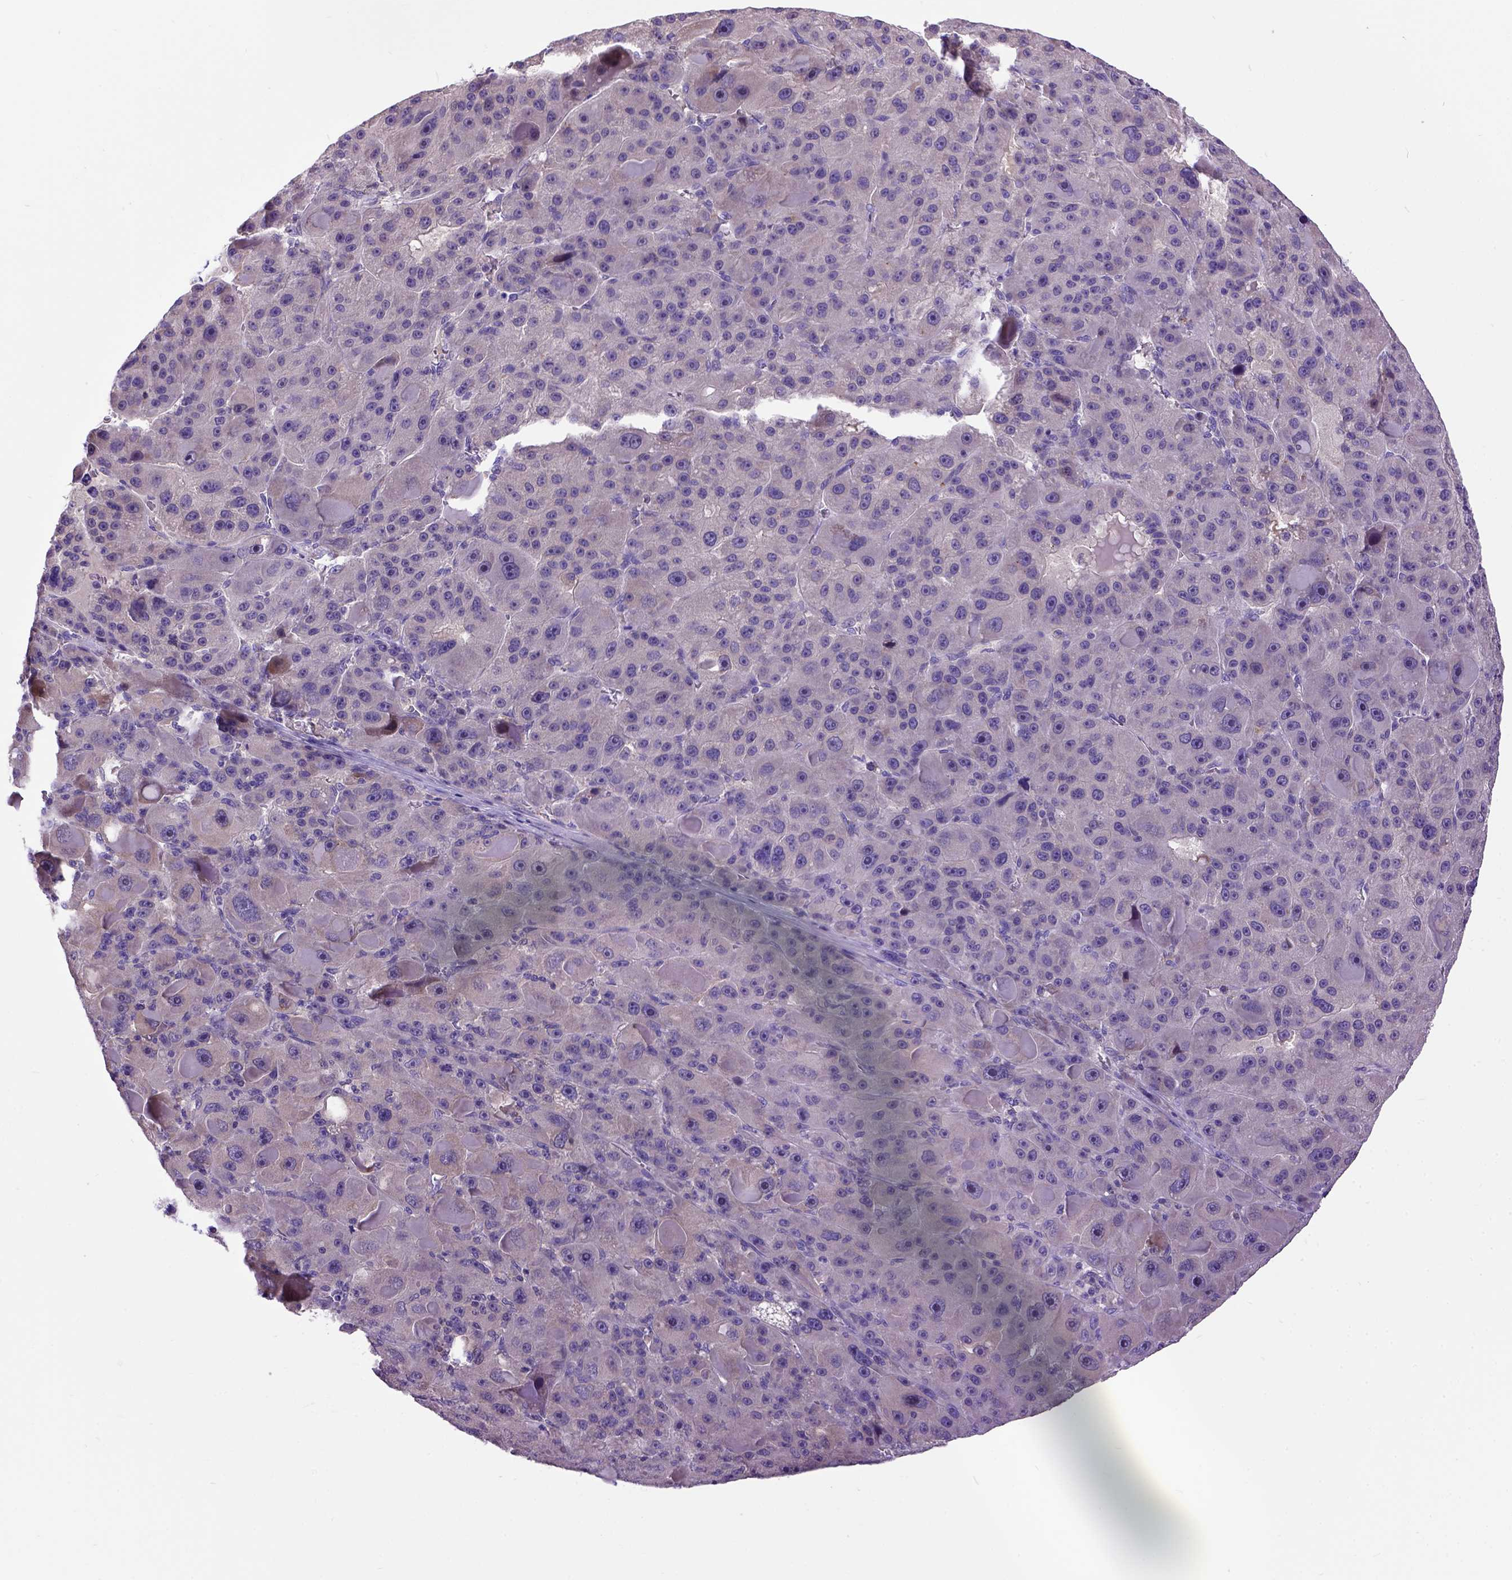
{"staining": {"intensity": "negative", "quantity": "none", "location": "none"}, "tissue": "liver cancer", "cell_type": "Tumor cells", "image_type": "cancer", "snomed": [{"axis": "morphology", "description": "Carcinoma, Hepatocellular, NOS"}, {"axis": "topography", "description": "Liver"}], "caption": "A photomicrograph of human liver hepatocellular carcinoma is negative for staining in tumor cells.", "gene": "NEK5", "patient": {"sex": "male", "age": 76}}